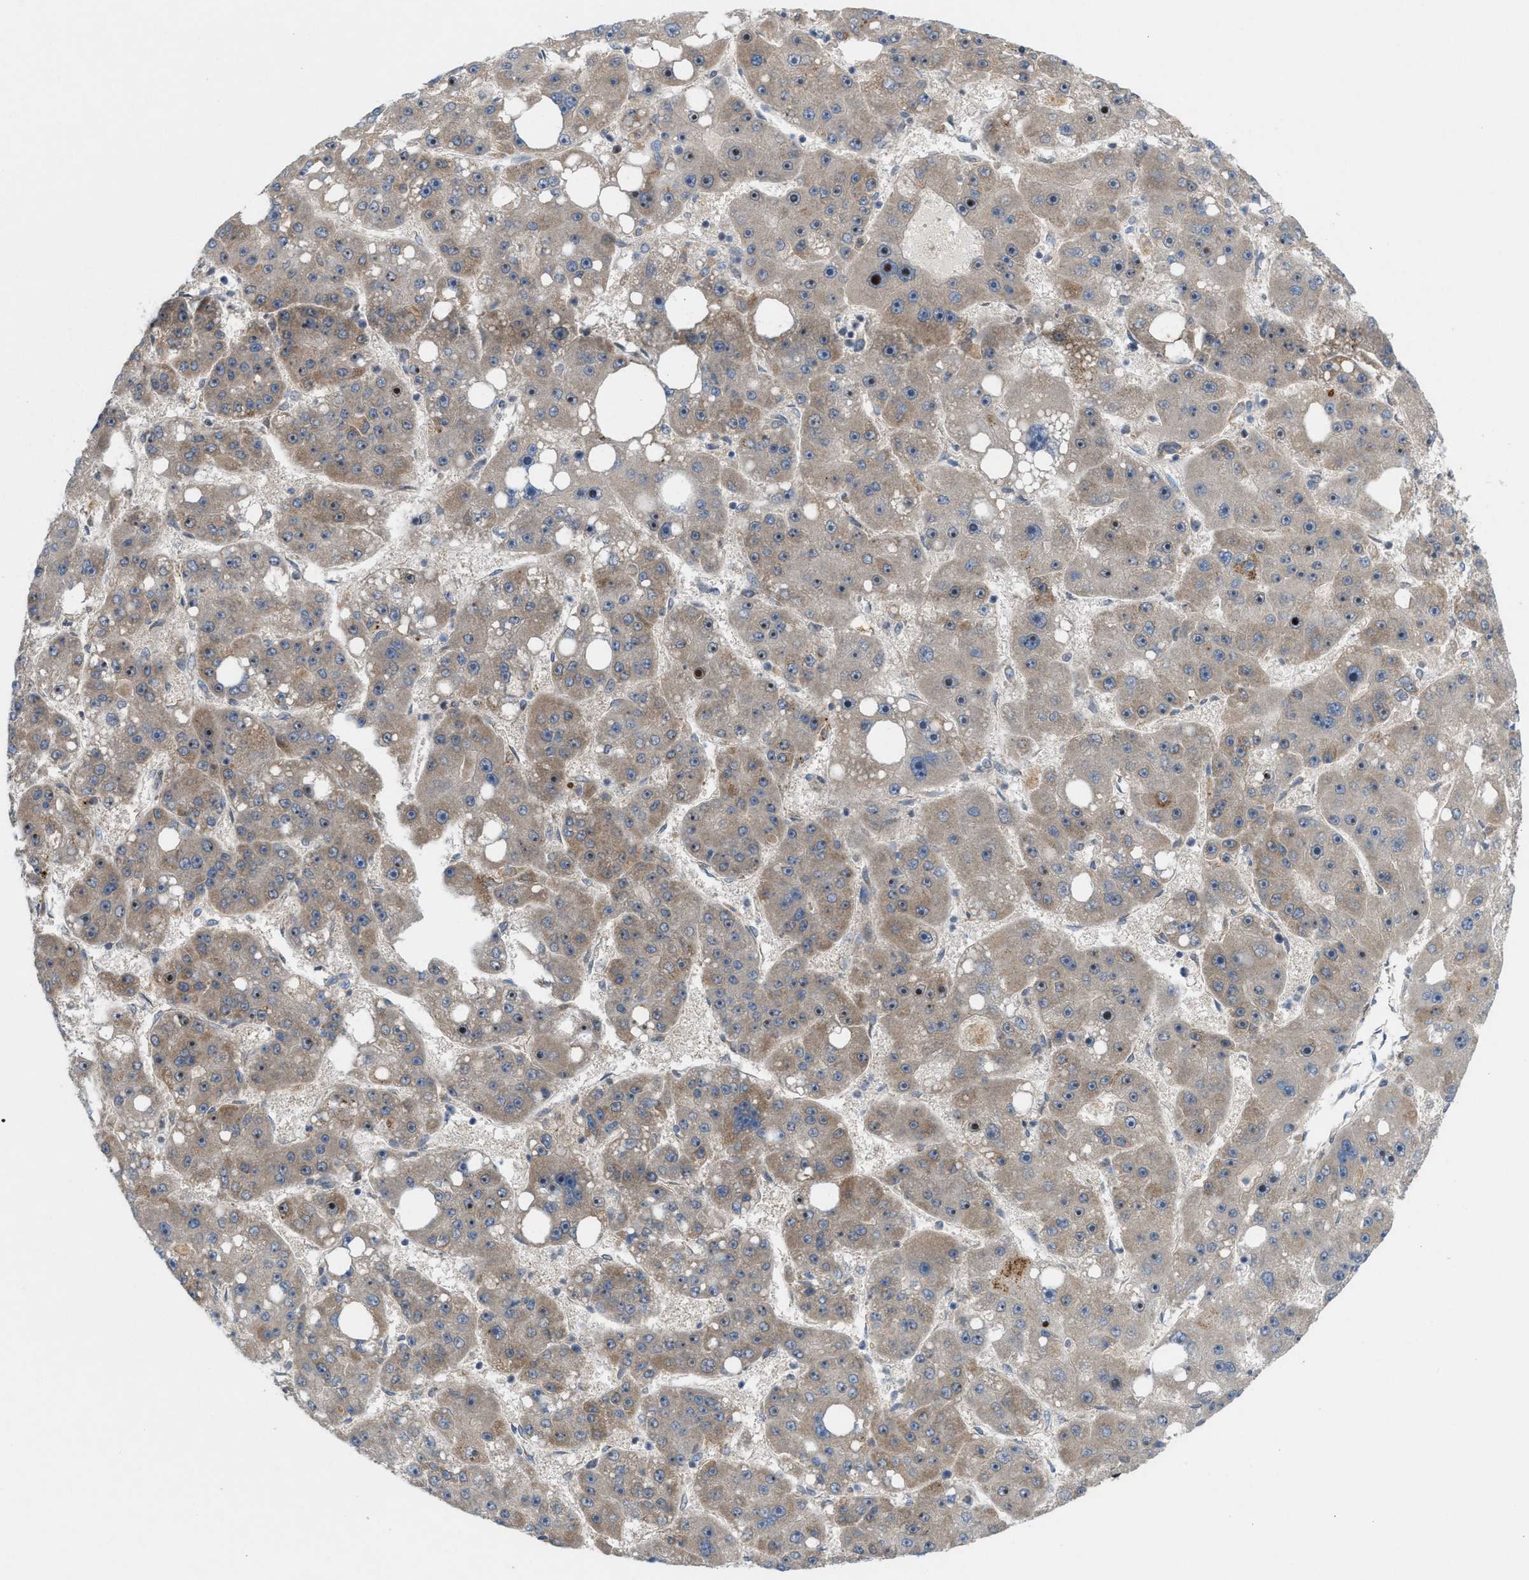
{"staining": {"intensity": "strong", "quantity": "25%-75%", "location": "cytoplasmic/membranous,nuclear"}, "tissue": "liver cancer", "cell_type": "Tumor cells", "image_type": "cancer", "snomed": [{"axis": "morphology", "description": "Carcinoma, Hepatocellular, NOS"}, {"axis": "topography", "description": "Liver"}], "caption": "Tumor cells exhibit strong cytoplasmic/membranous and nuclear expression in about 25%-75% of cells in liver cancer (hepatocellular carcinoma). (IHC, brightfield microscopy, high magnification).", "gene": "CYB5D1", "patient": {"sex": "female", "age": 61}}